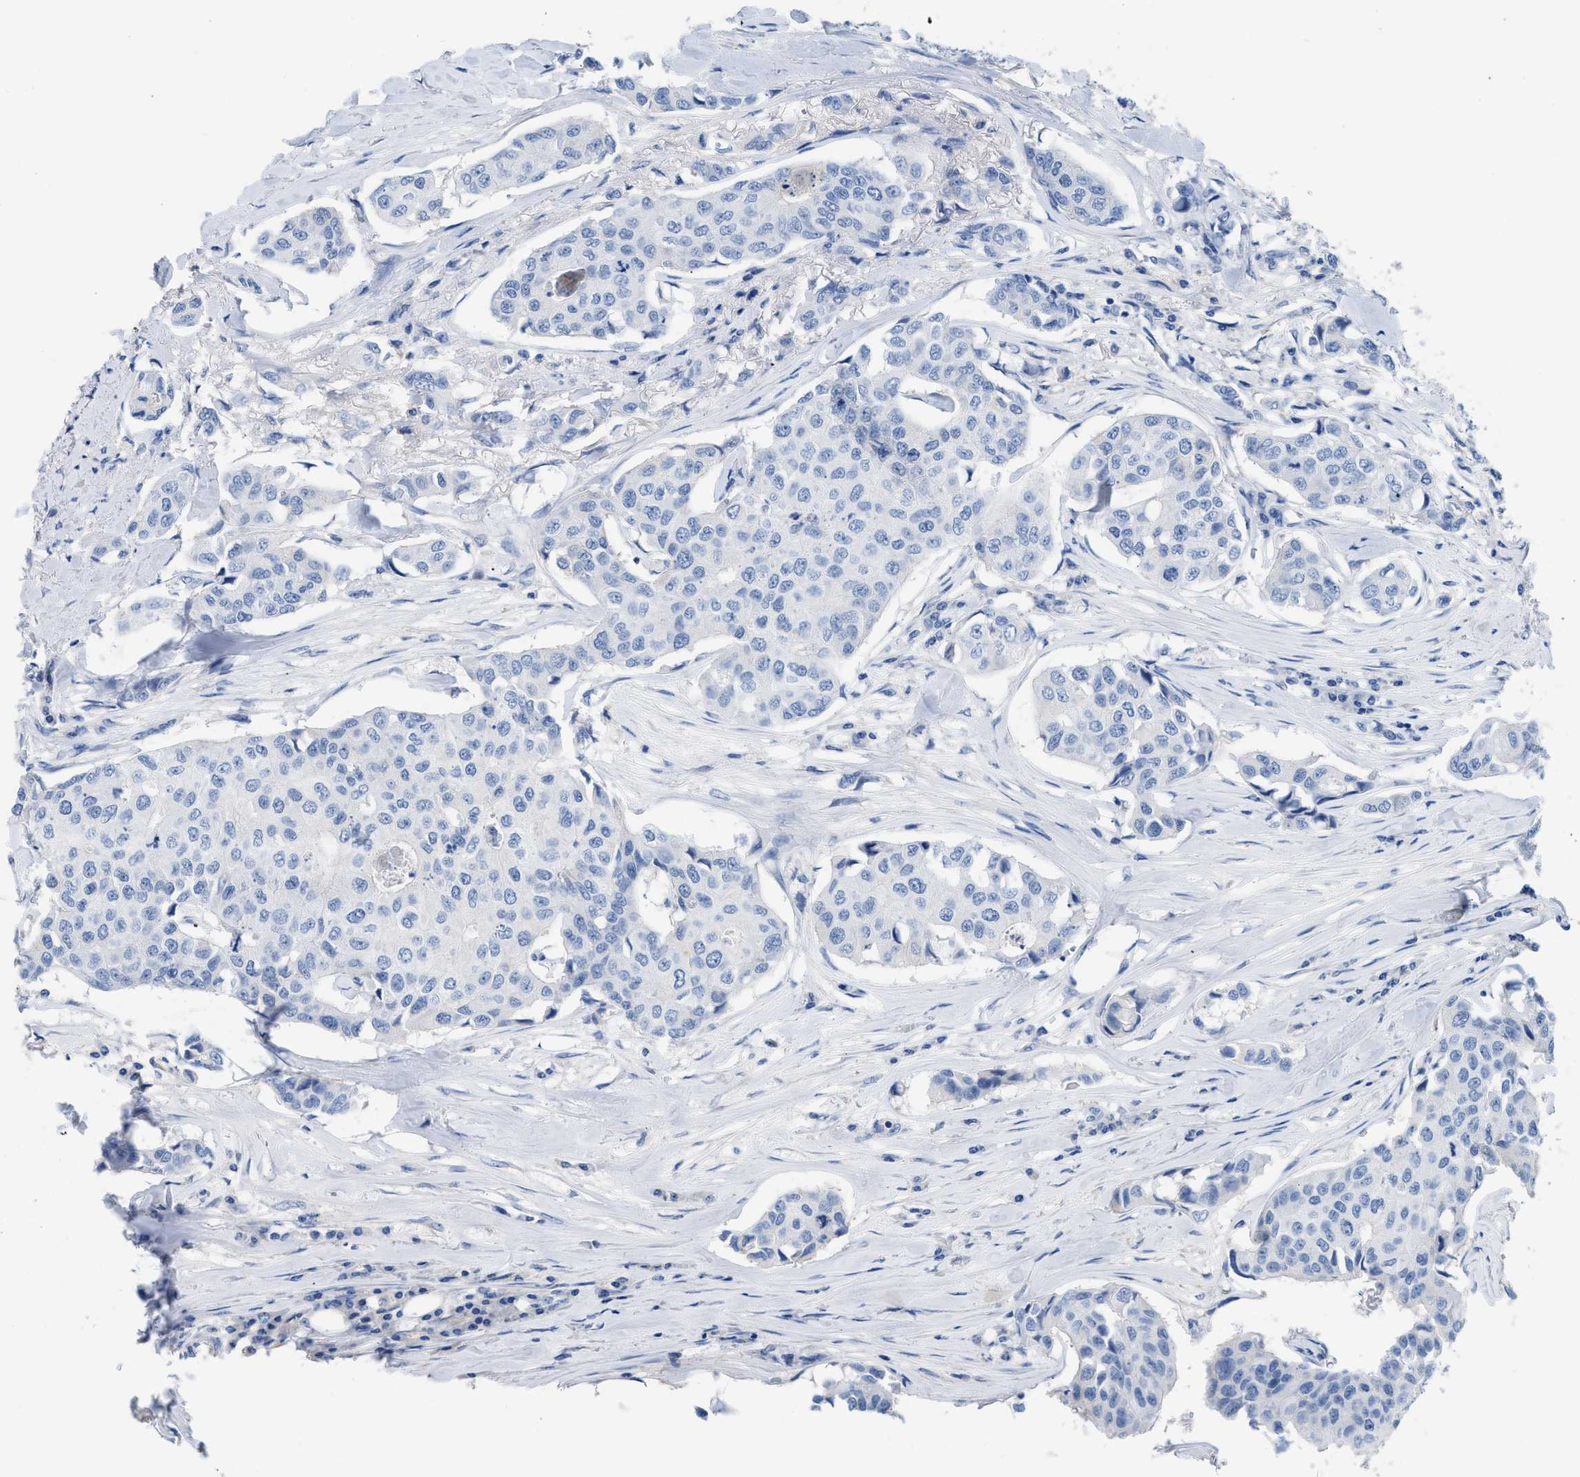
{"staining": {"intensity": "negative", "quantity": "none", "location": "none"}, "tissue": "breast cancer", "cell_type": "Tumor cells", "image_type": "cancer", "snomed": [{"axis": "morphology", "description": "Duct carcinoma"}, {"axis": "topography", "description": "Breast"}], "caption": "Tumor cells show no significant protein positivity in breast cancer. (DAB (3,3'-diaminobenzidine) immunohistochemistry (IHC) visualized using brightfield microscopy, high magnification).", "gene": "C1S", "patient": {"sex": "female", "age": 80}}